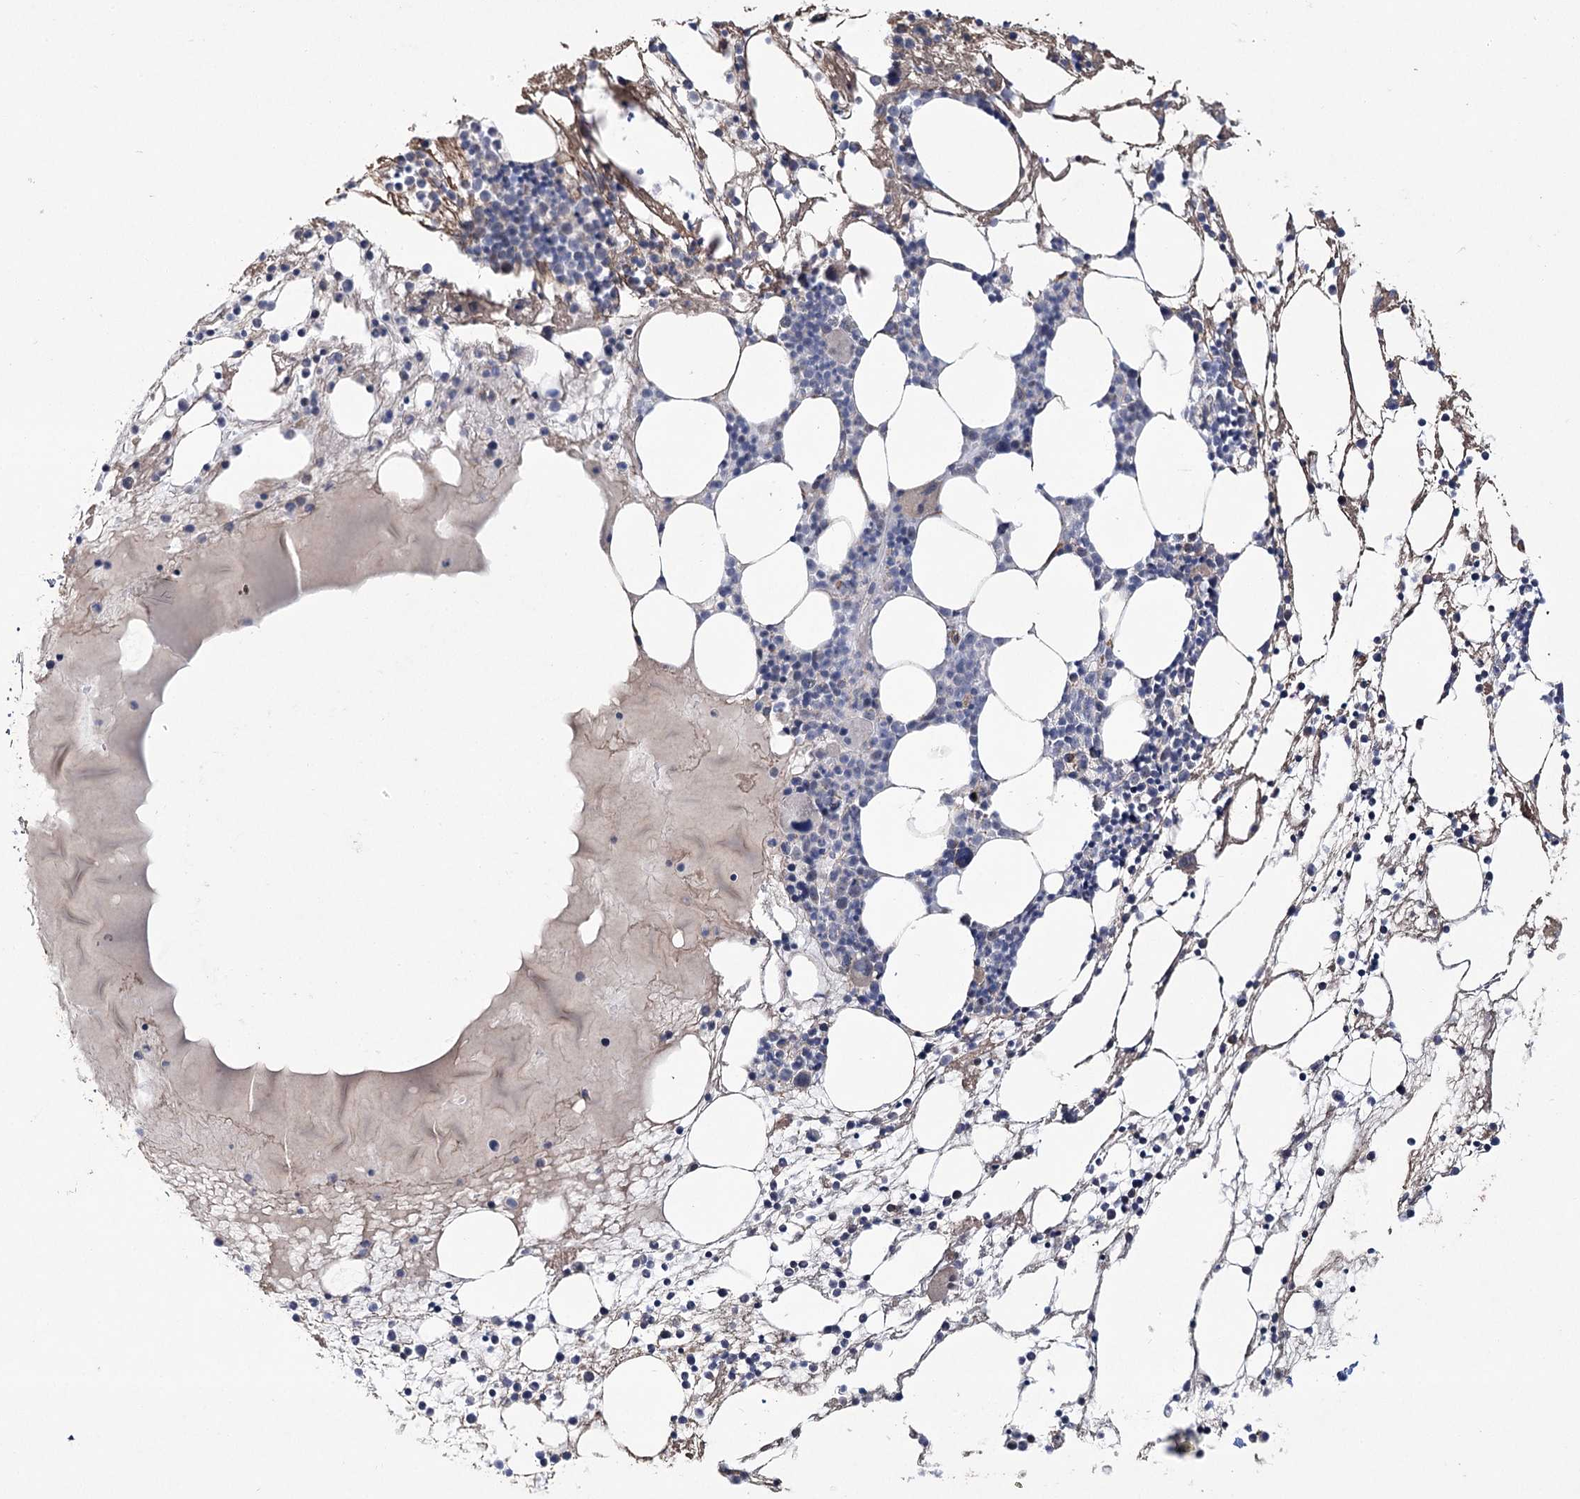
{"staining": {"intensity": "moderate", "quantity": "<25%", "location": "cytoplasmic/membranous"}, "tissue": "bone marrow", "cell_type": "Hematopoietic cells", "image_type": "normal", "snomed": [{"axis": "morphology", "description": "Normal tissue, NOS"}, {"axis": "topography", "description": "Bone marrow"}], "caption": "There is low levels of moderate cytoplasmic/membranous expression in hematopoietic cells of normal bone marrow, as demonstrated by immunohistochemical staining (brown color).", "gene": "ECHDC3", "patient": {"sex": "male", "age": 75}}